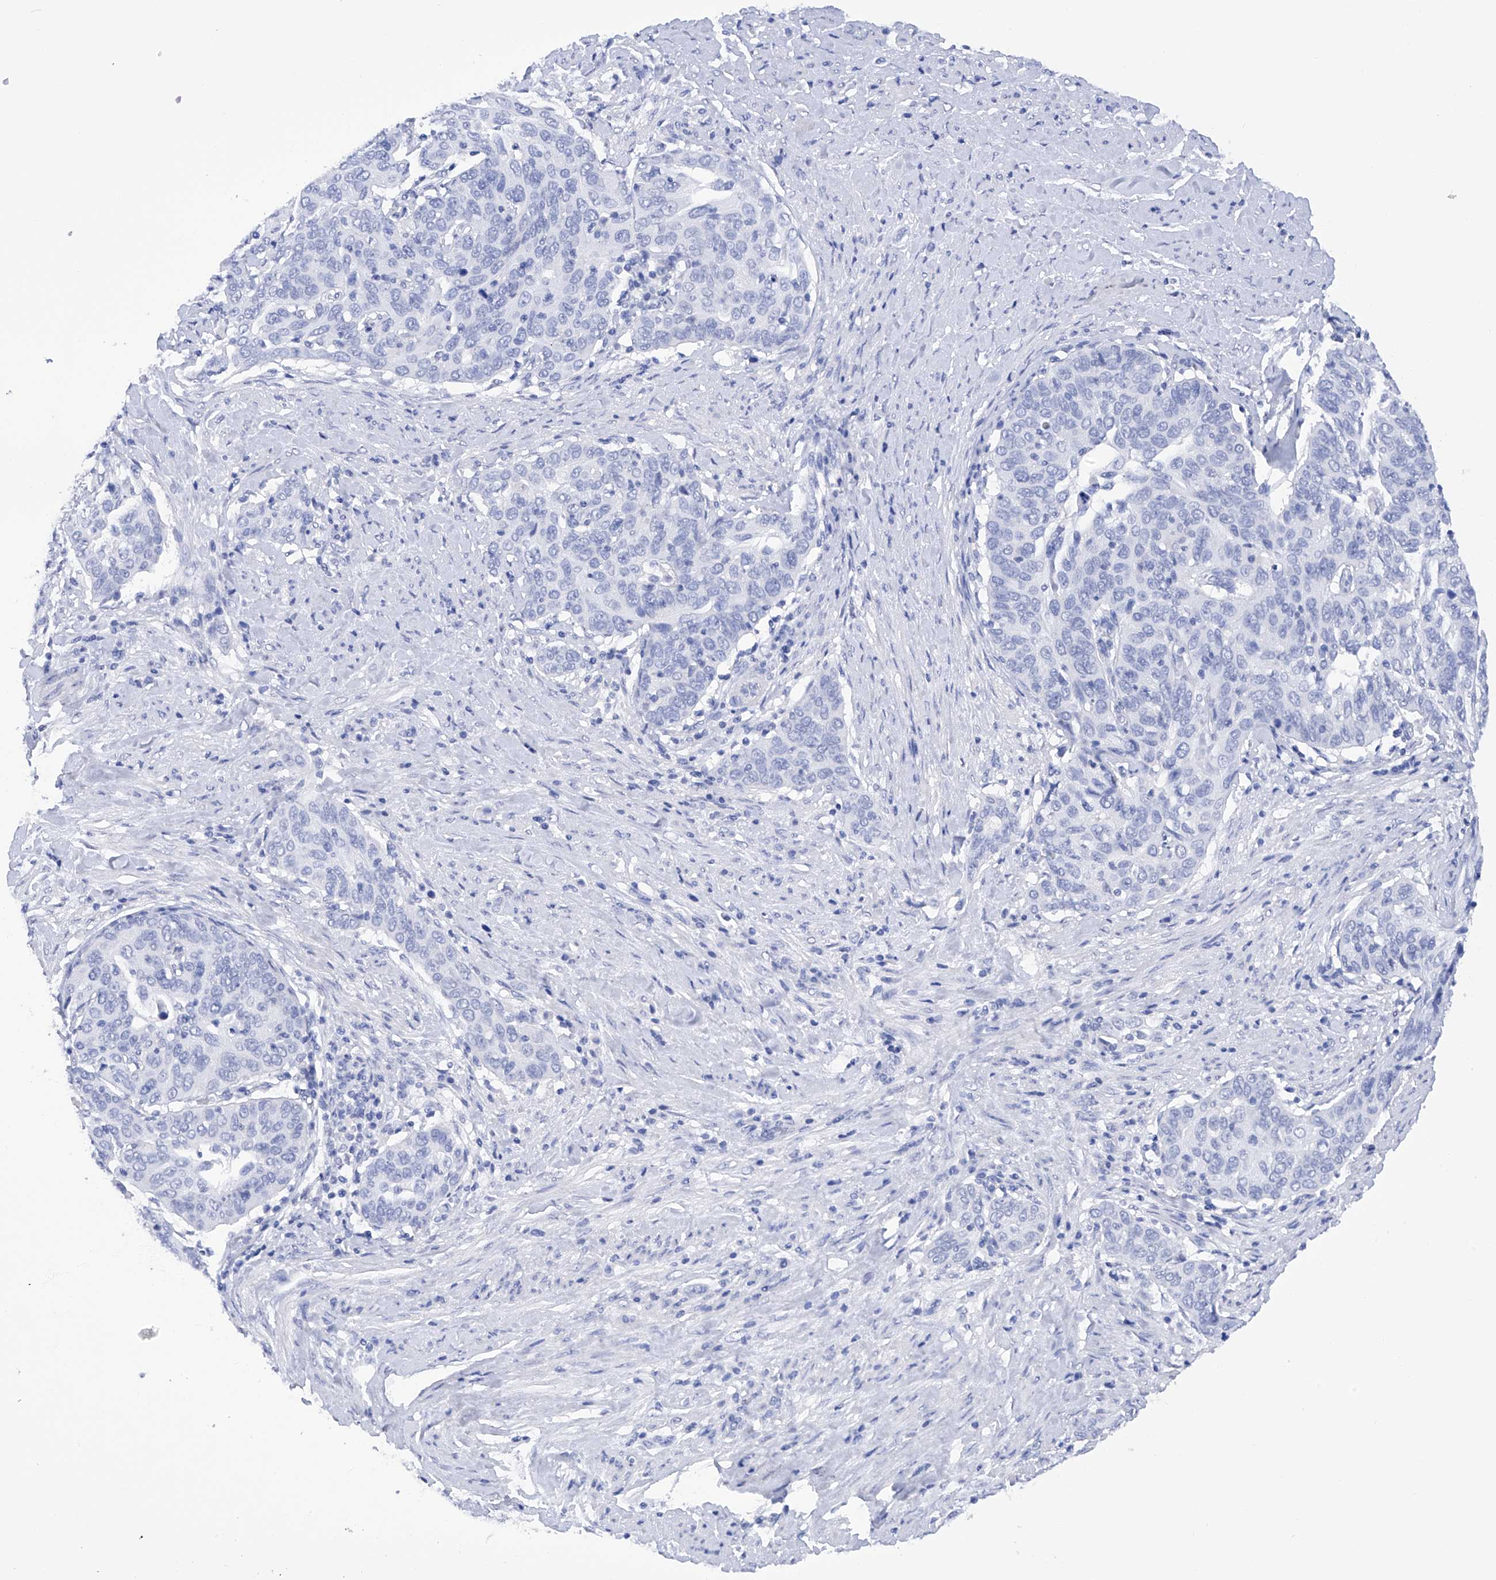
{"staining": {"intensity": "negative", "quantity": "none", "location": "none"}, "tissue": "cervical cancer", "cell_type": "Tumor cells", "image_type": "cancer", "snomed": [{"axis": "morphology", "description": "Squamous cell carcinoma, NOS"}, {"axis": "topography", "description": "Cervix"}], "caption": "DAB (3,3'-diaminobenzidine) immunohistochemical staining of cervical cancer (squamous cell carcinoma) shows no significant staining in tumor cells. (DAB immunohistochemistry with hematoxylin counter stain).", "gene": "FLG", "patient": {"sex": "female", "age": 60}}